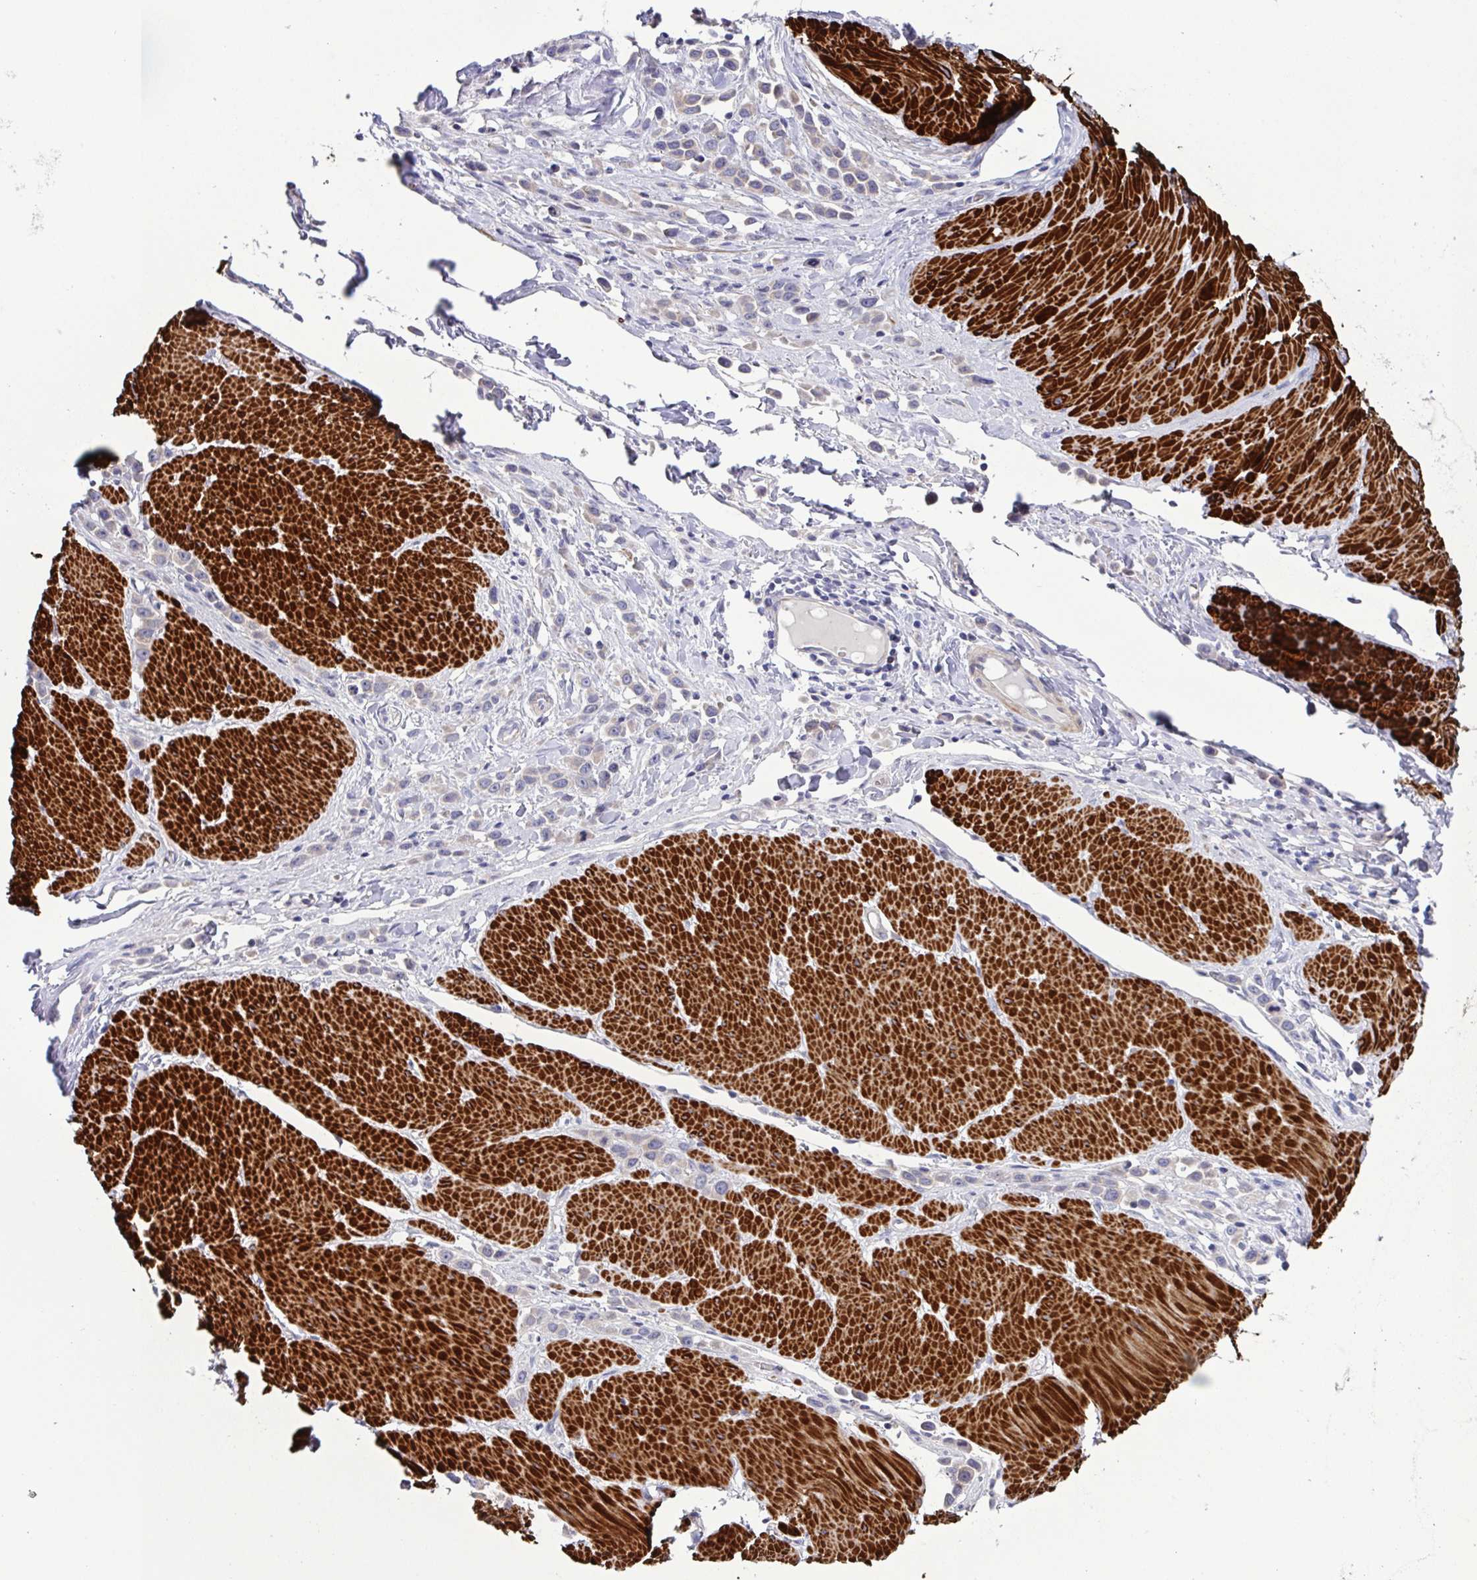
{"staining": {"intensity": "weak", "quantity": "<25%", "location": "cytoplasmic/membranous"}, "tissue": "stomach cancer", "cell_type": "Tumor cells", "image_type": "cancer", "snomed": [{"axis": "morphology", "description": "Adenocarcinoma, NOS"}, {"axis": "topography", "description": "Stomach"}], "caption": "DAB (3,3'-diaminobenzidine) immunohistochemical staining of human stomach cancer exhibits no significant staining in tumor cells. (DAB (3,3'-diaminobenzidine) immunohistochemistry, high magnification).", "gene": "CFAP97D1", "patient": {"sex": "male", "age": 47}}